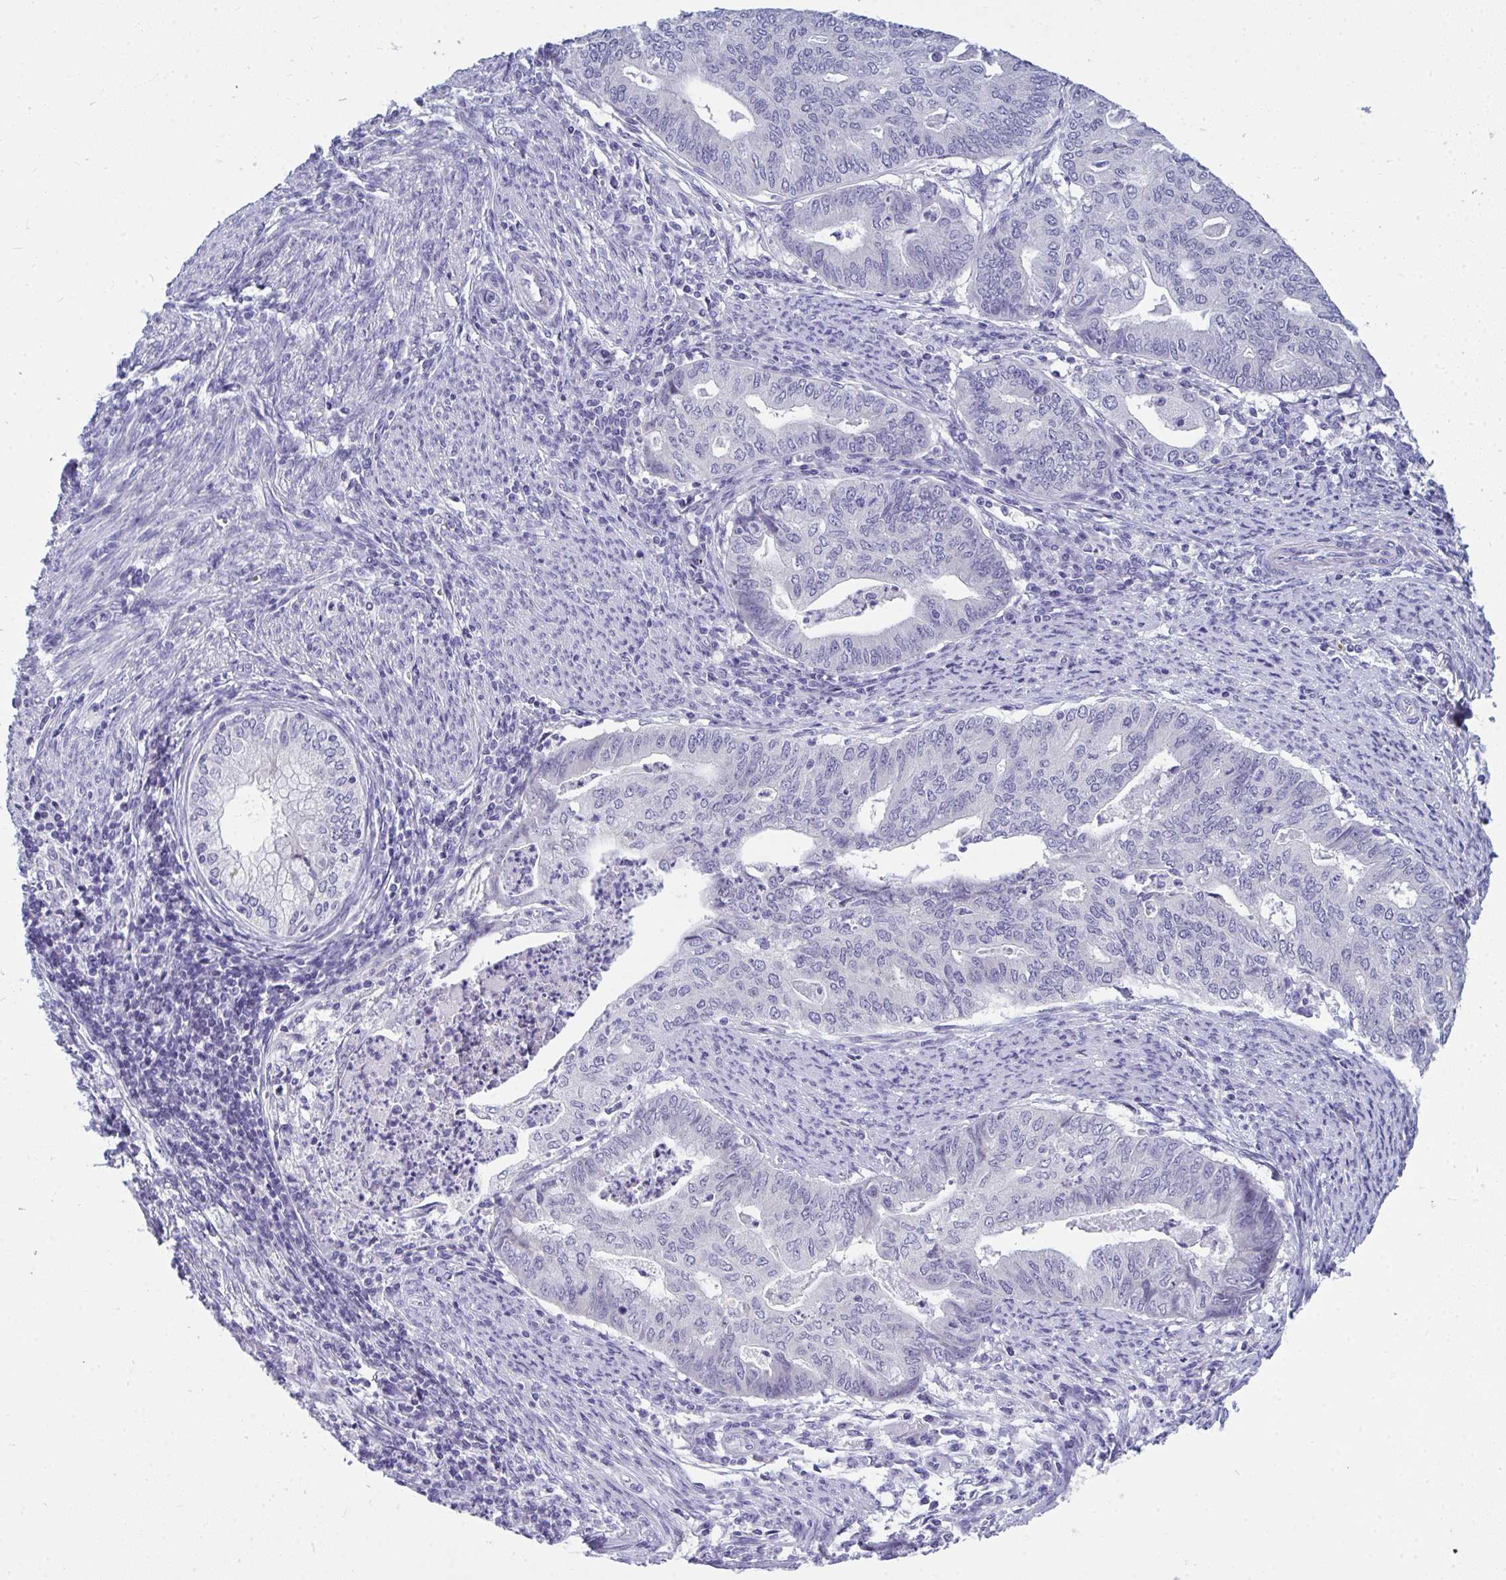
{"staining": {"intensity": "negative", "quantity": "none", "location": "none"}, "tissue": "endometrial cancer", "cell_type": "Tumor cells", "image_type": "cancer", "snomed": [{"axis": "morphology", "description": "Adenocarcinoma, NOS"}, {"axis": "topography", "description": "Endometrium"}], "caption": "There is no significant positivity in tumor cells of endometrial cancer (adenocarcinoma).", "gene": "TSBP1", "patient": {"sex": "female", "age": 79}}